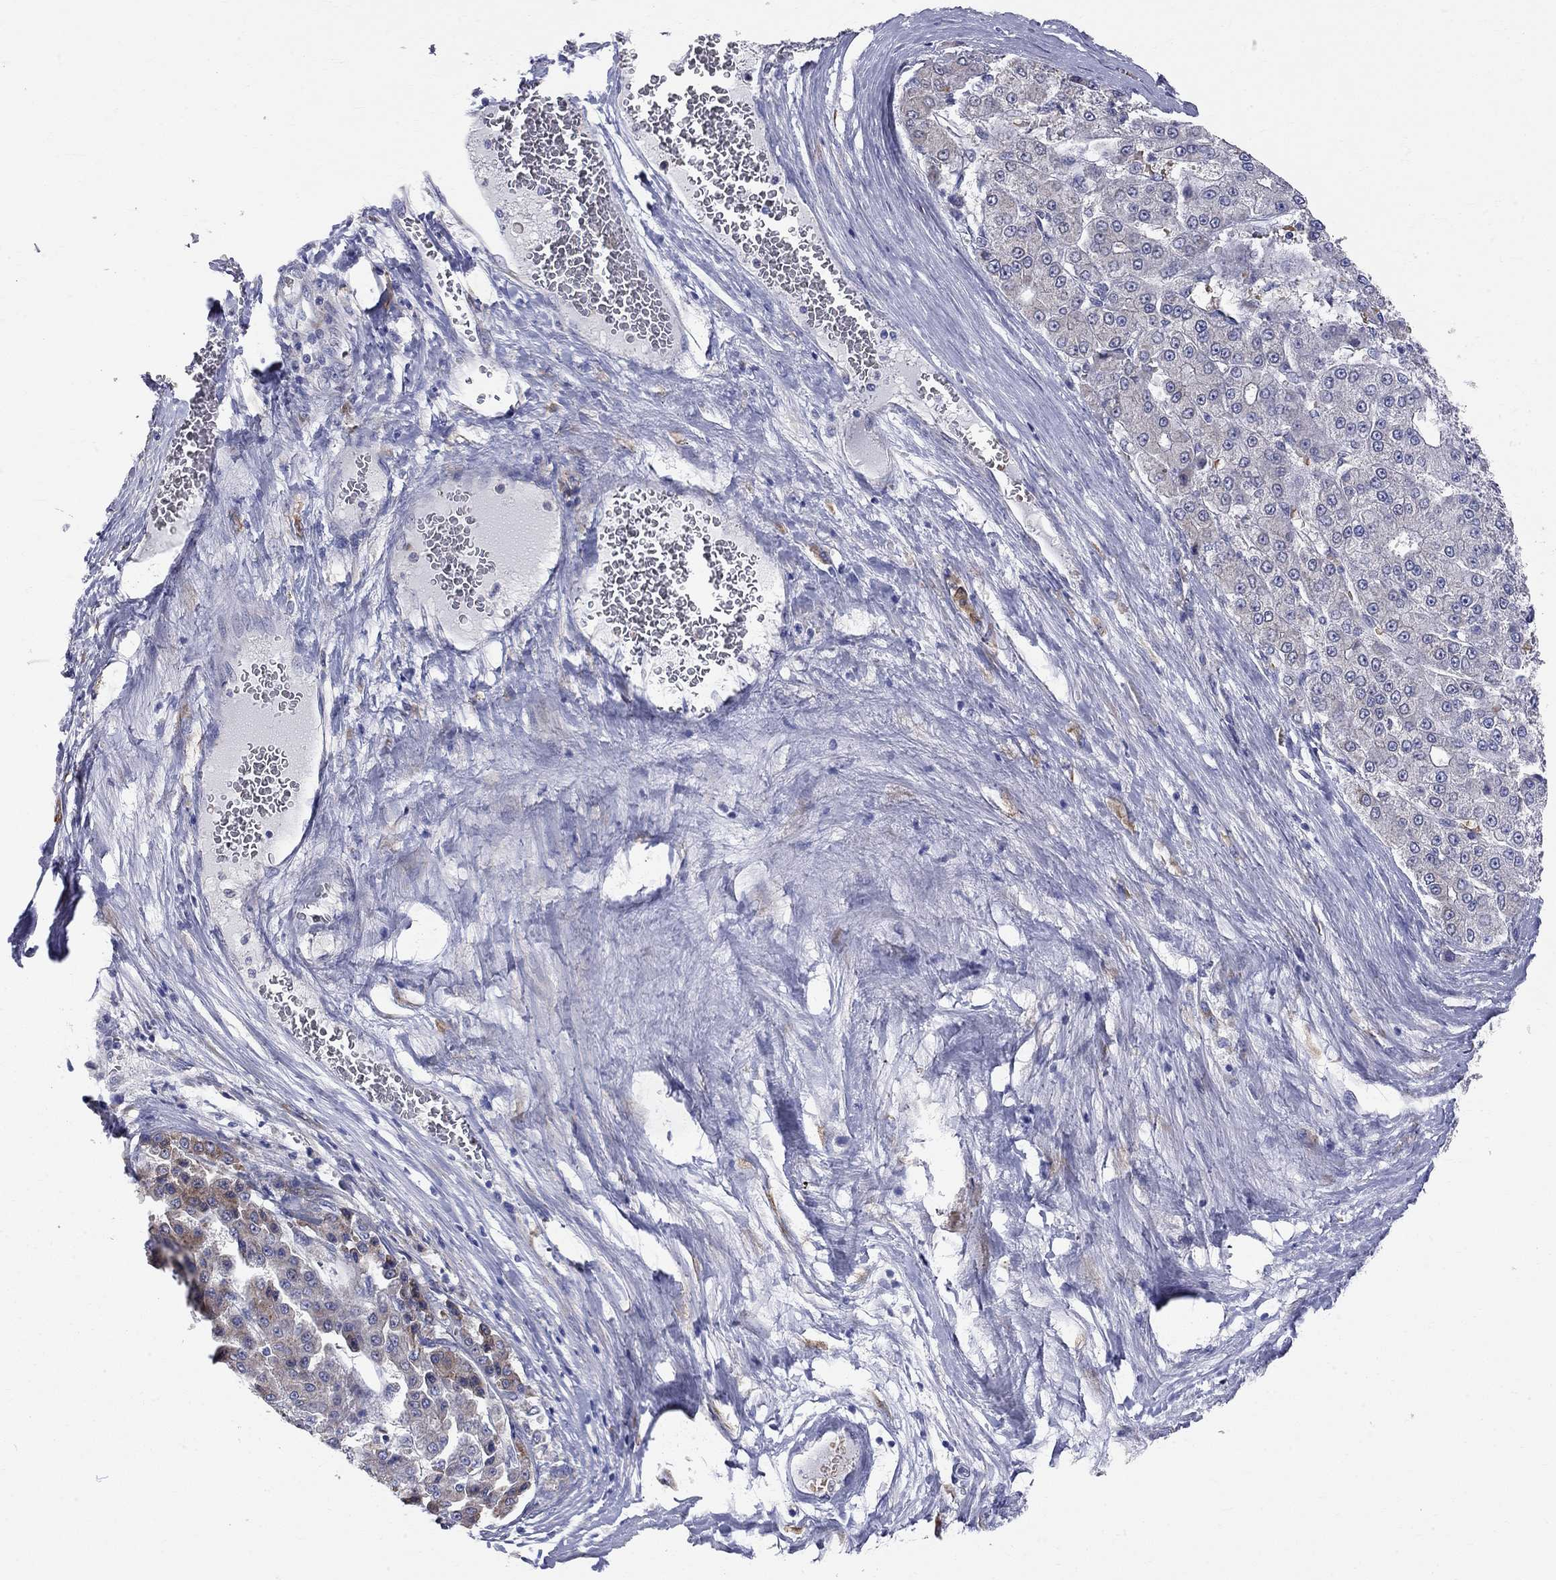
{"staining": {"intensity": "negative", "quantity": "none", "location": "none"}, "tissue": "liver cancer", "cell_type": "Tumor cells", "image_type": "cancer", "snomed": [{"axis": "morphology", "description": "Carcinoma, Hepatocellular, NOS"}, {"axis": "topography", "description": "Liver"}], "caption": "Immunohistochemical staining of liver hepatocellular carcinoma shows no significant staining in tumor cells. Nuclei are stained in blue.", "gene": "CASTOR1", "patient": {"sex": "male", "age": 70}}